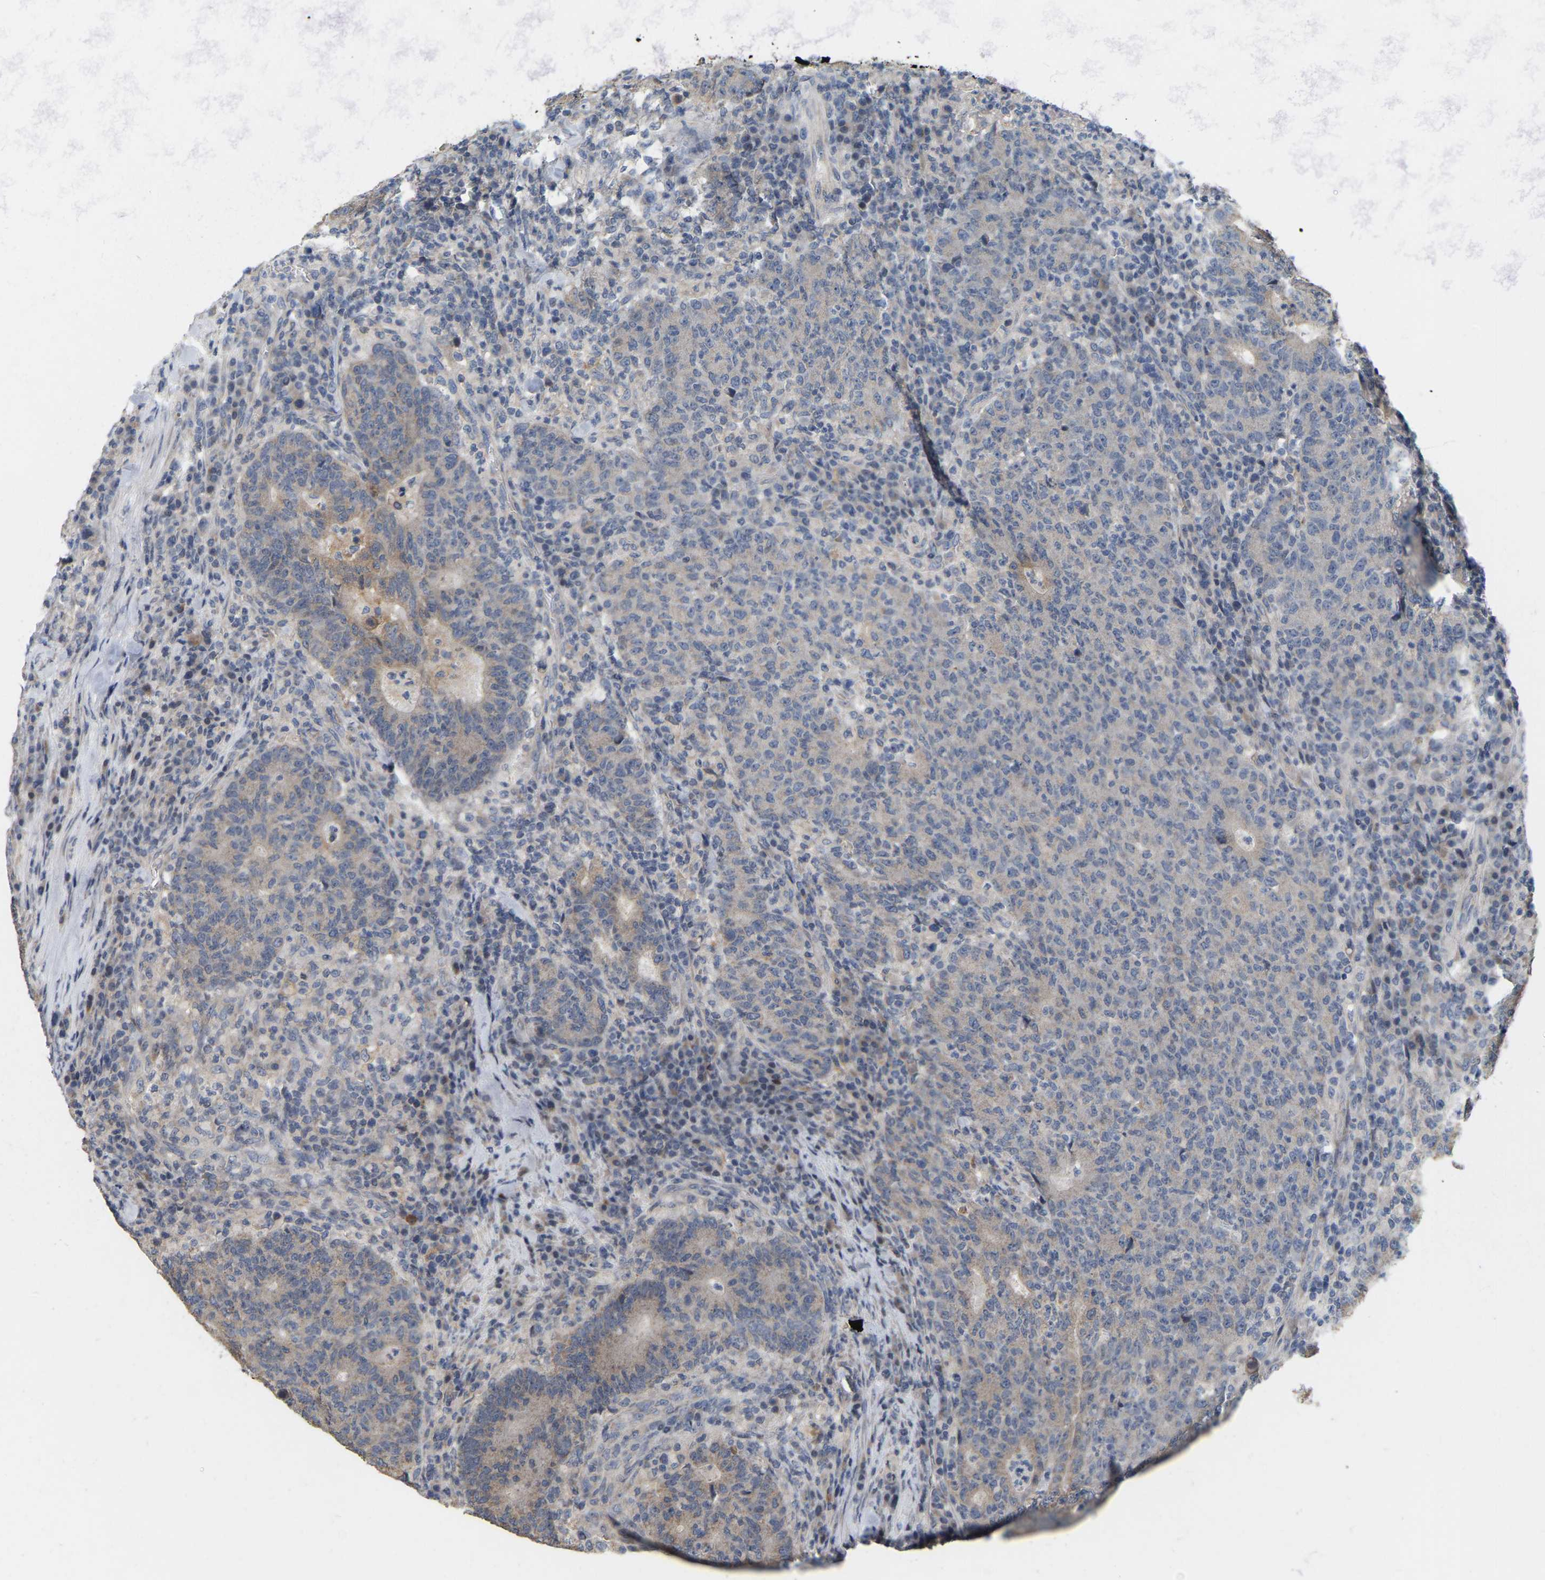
{"staining": {"intensity": "weak", "quantity": "<25%", "location": "cytoplasmic/membranous"}, "tissue": "colorectal cancer", "cell_type": "Tumor cells", "image_type": "cancer", "snomed": [{"axis": "morphology", "description": "Adenocarcinoma, NOS"}, {"axis": "topography", "description": "Colon"}], "caption": "Image shows no significant protein expression in tumor cells of colorectal adenocarcinoma.", "gene": "SSH1", "patient": {"sex": "female", "age": 75}}